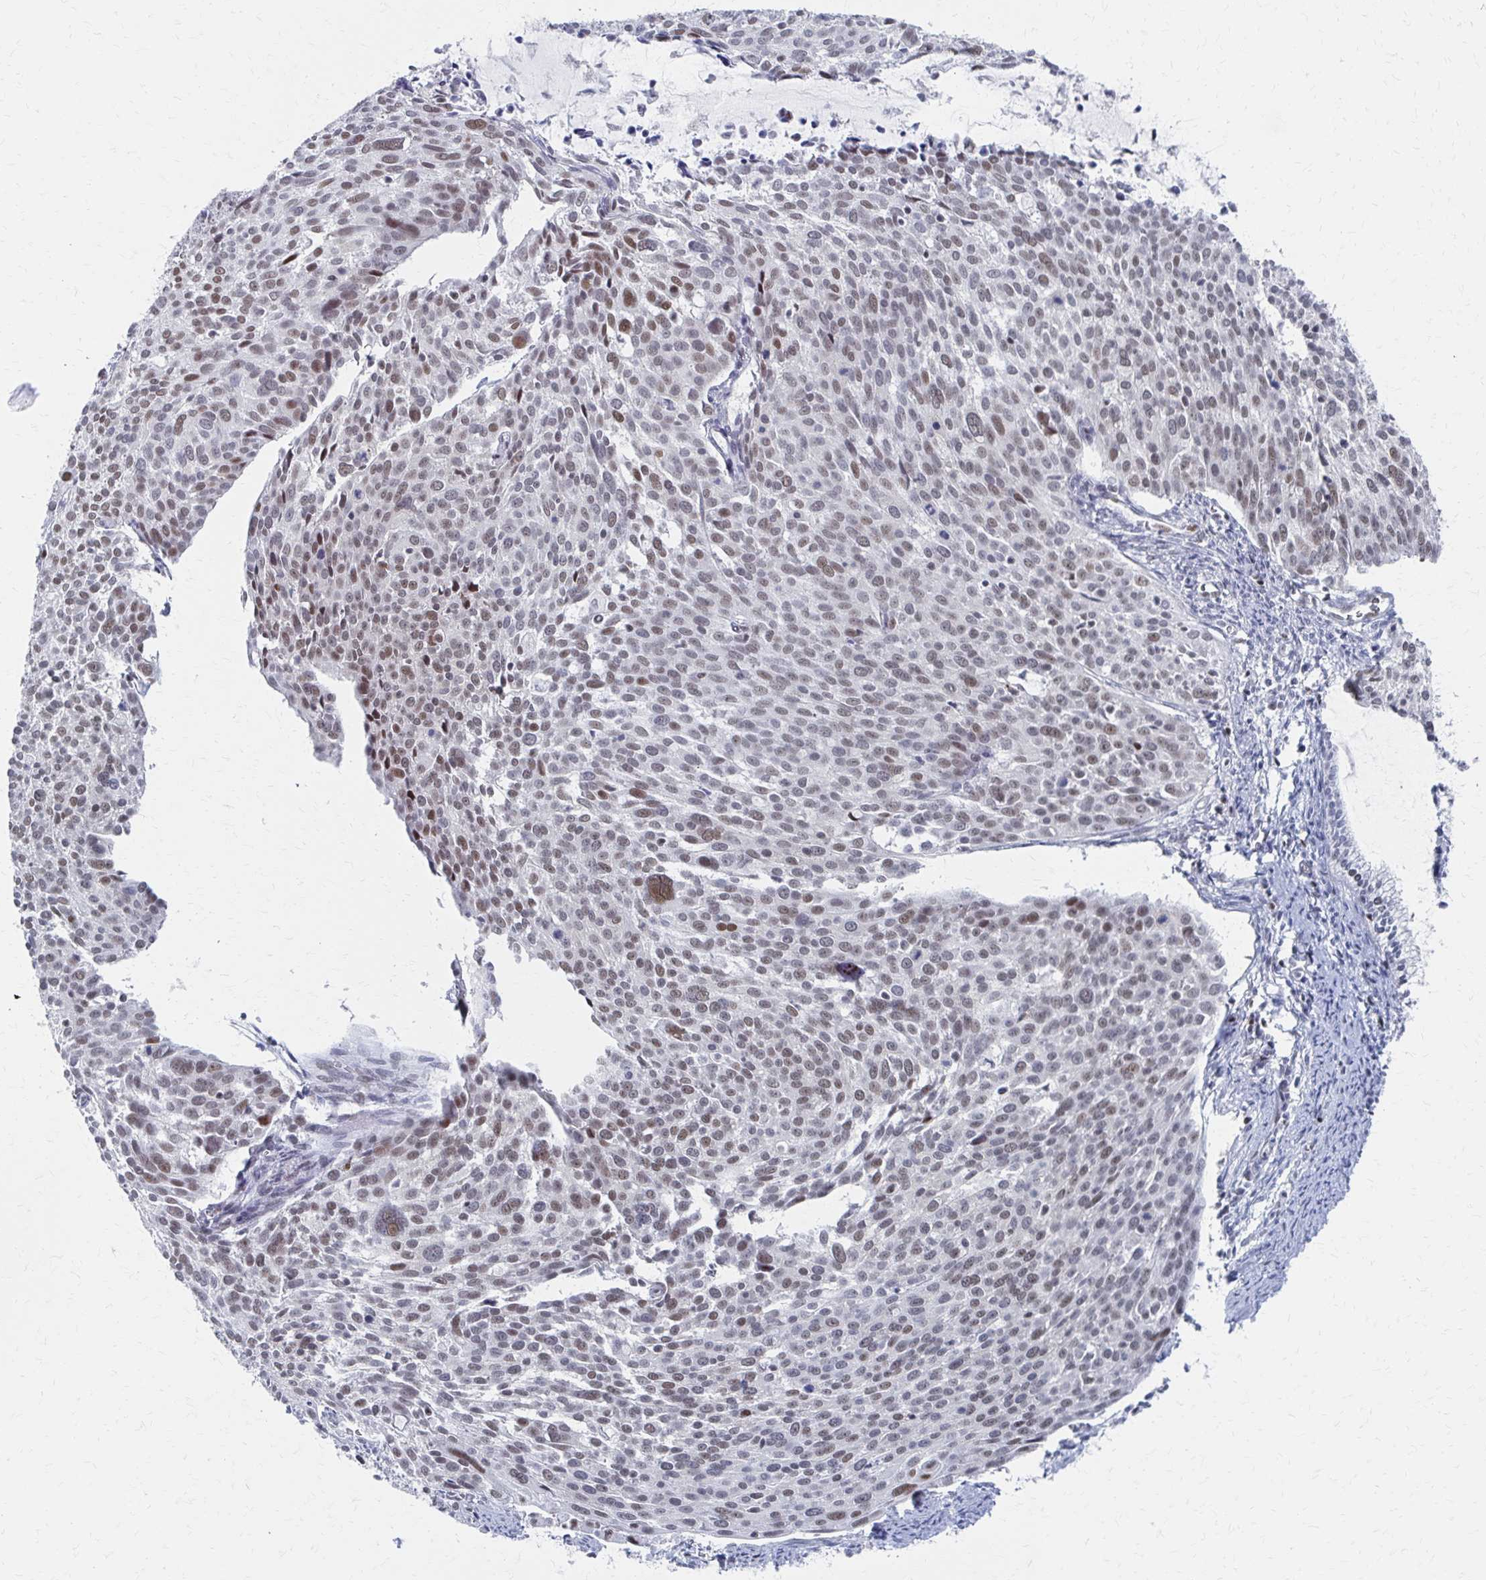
{"staining": {"intensity": "weak", "quantity": ">75%", "location": "nuclear"}, "tissue": "cervical cancer", "cell_type": "Tumor cells", "image_type": "cancer", "snomed": [{"axis": "morphology", "description": "Squamous cell carcinoma, NOS"}, {"axis": "topography", "description": "Cervix"}], "caption": "A micrograph showing weak nuclear expression in about >75% of tumor cells in cervical cancer, as visualized by brown immunohistochemical staining.", "gene": "CDIN1", "patient": {"sex": "female", "age": 39}}